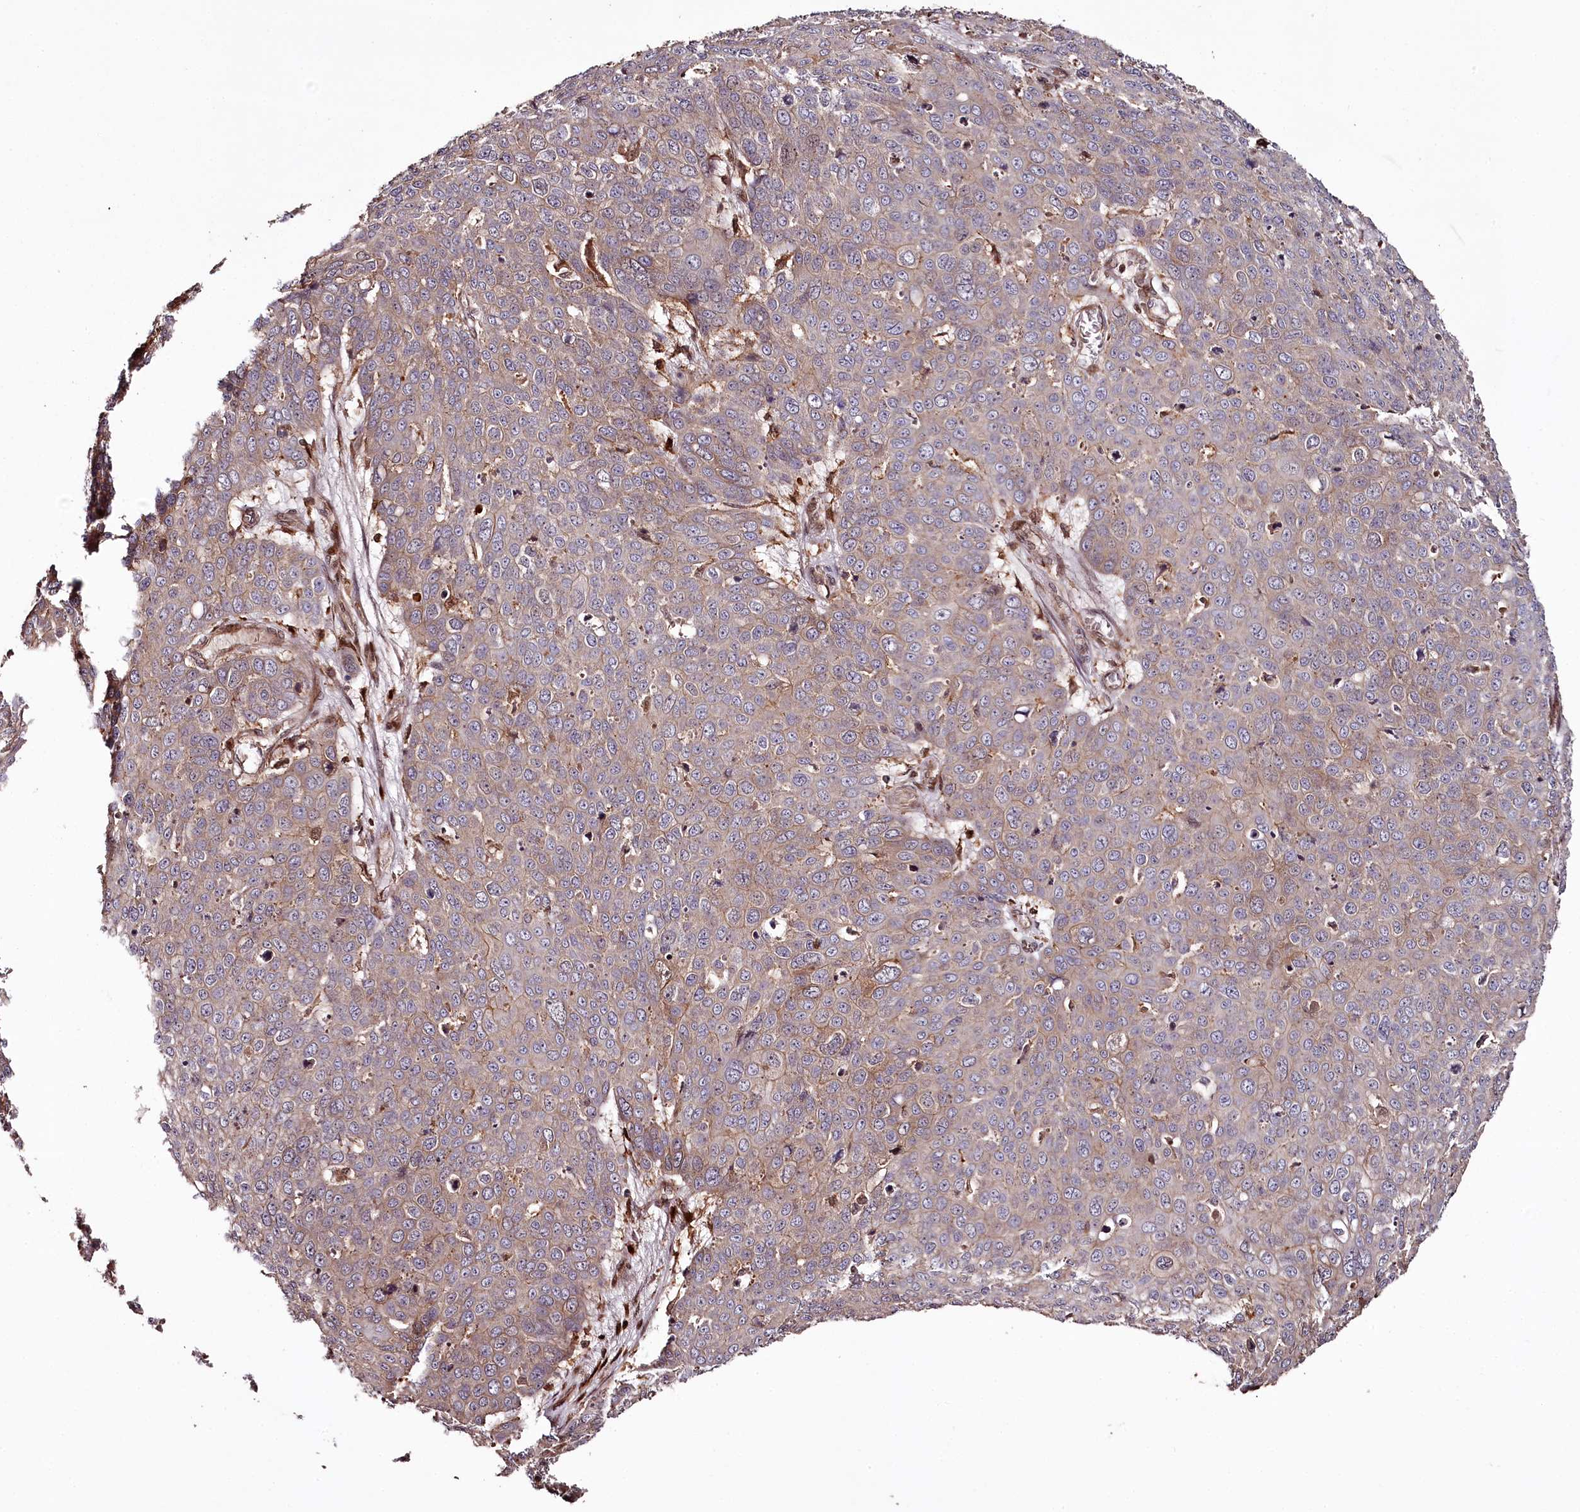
{"staining": {"intensity": "weak", "quantity": "25%-75%", "location": "cytoplasmic/membranous"}, "tissue": "skin cancer", "cell_type": "Tumor cells", "image_type": "cancer", "snomed": [{"axis": "morphology", "description": "Squamous cell carcinoma, NOS"}, {"axis": "topography", "description": "Skin"}], "caption": "Squamous cell carcinoma (skin) stained with immunohistochemistry displays weak cytoplasmic/membranous expression in about 25%-75% of tumor cells.", "gene": "KIF14", "patient": {"sex": "male", "age": 71}}